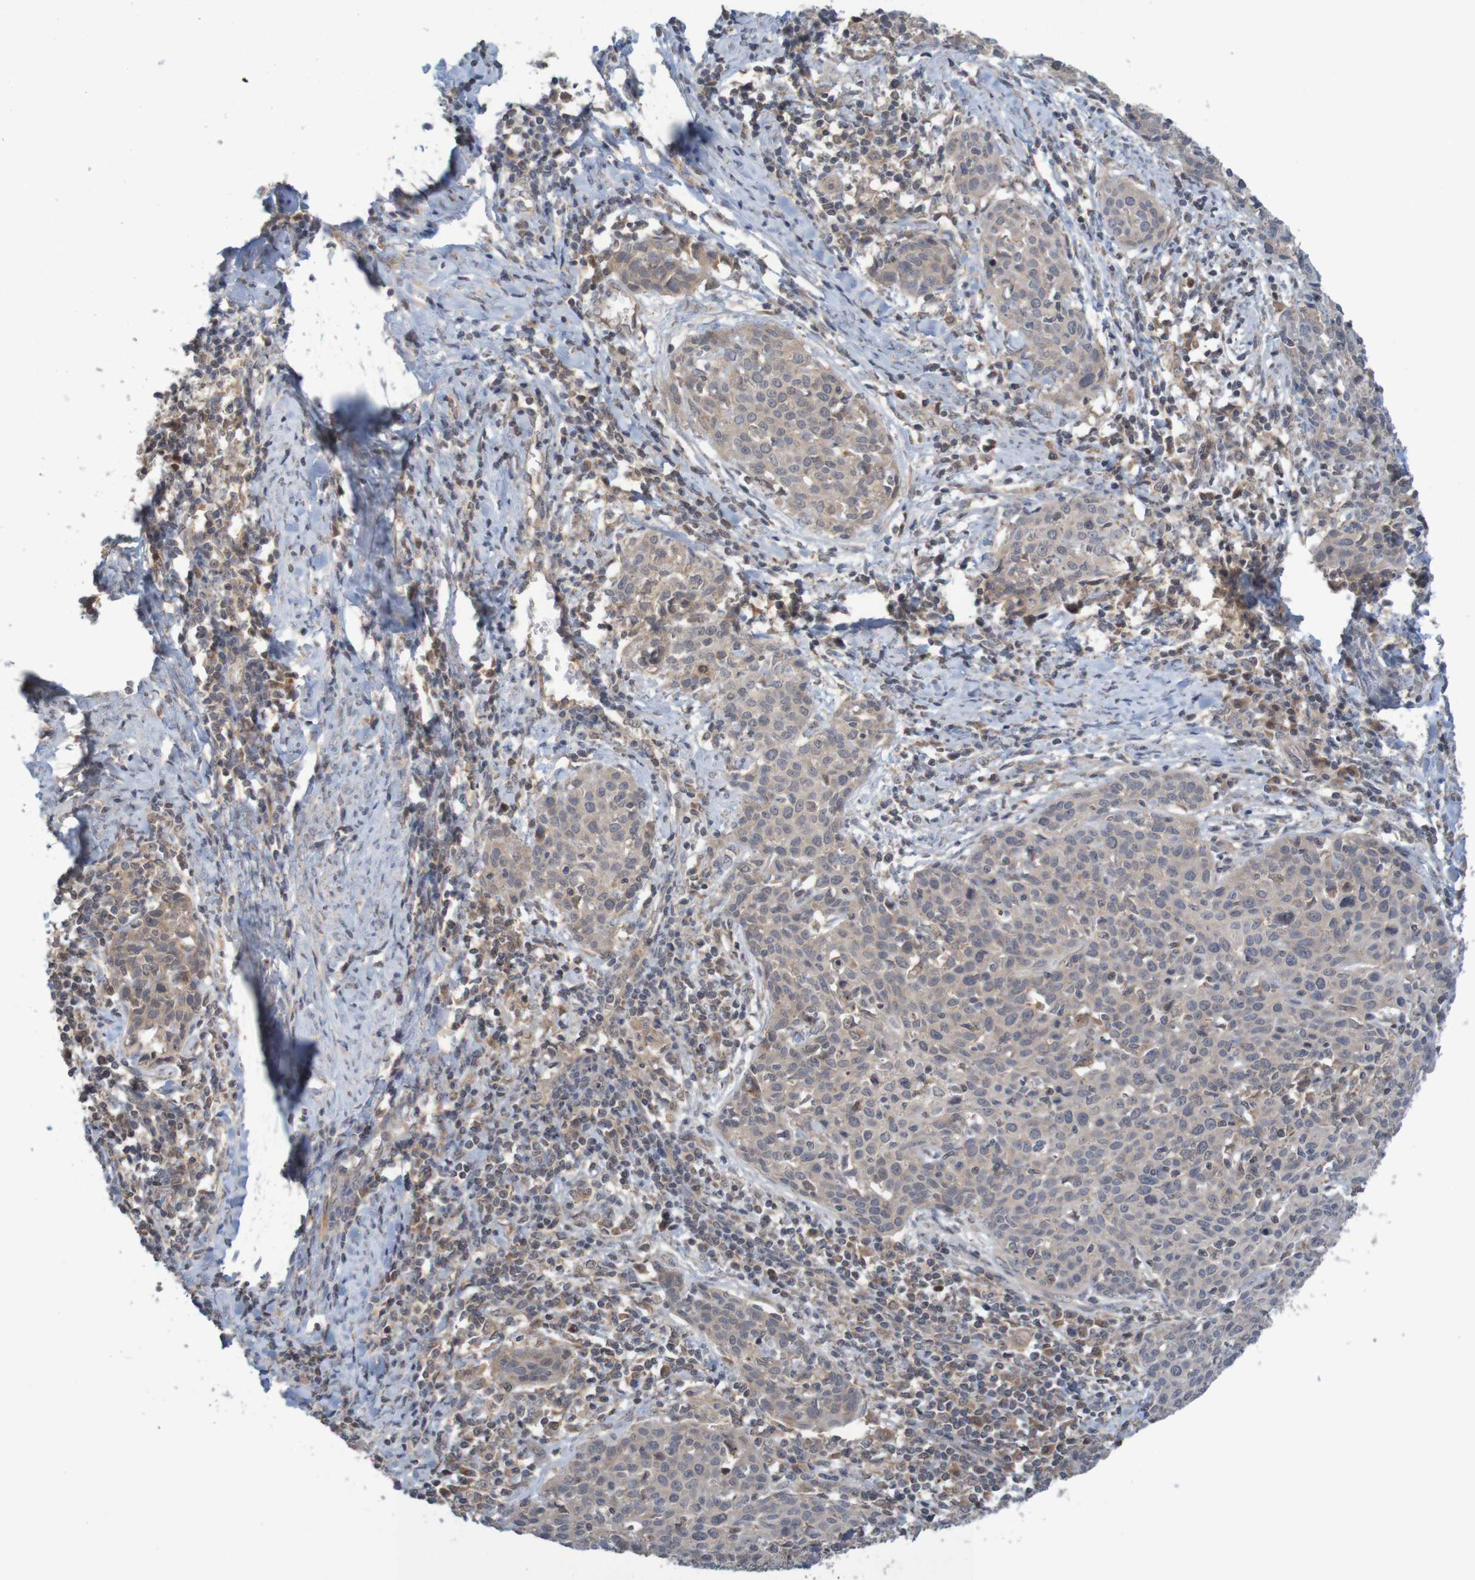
{"staining": {"intensity": "weak", "quantity": "<25%", "location": "cytoplasmic/membranous"}, "tissue": "cervical cancer", "cell_type": "Tumor cells", "image_type": "cancer", "snomed": [{"axis": "morphology", "description": "Squamous cell carcinoma, NOS"}, {"axis": "topography", "description": "Cervix"}], "caption": "An immunohistochemistry (IHC) micrograph of squamous cell carcinoma (cervical) is shown. There is no staining in tumor cells of squamous cell carcinoma (cervical).", "gene": "ANKK1", "patient": {"sex": "female", "age": 38}}